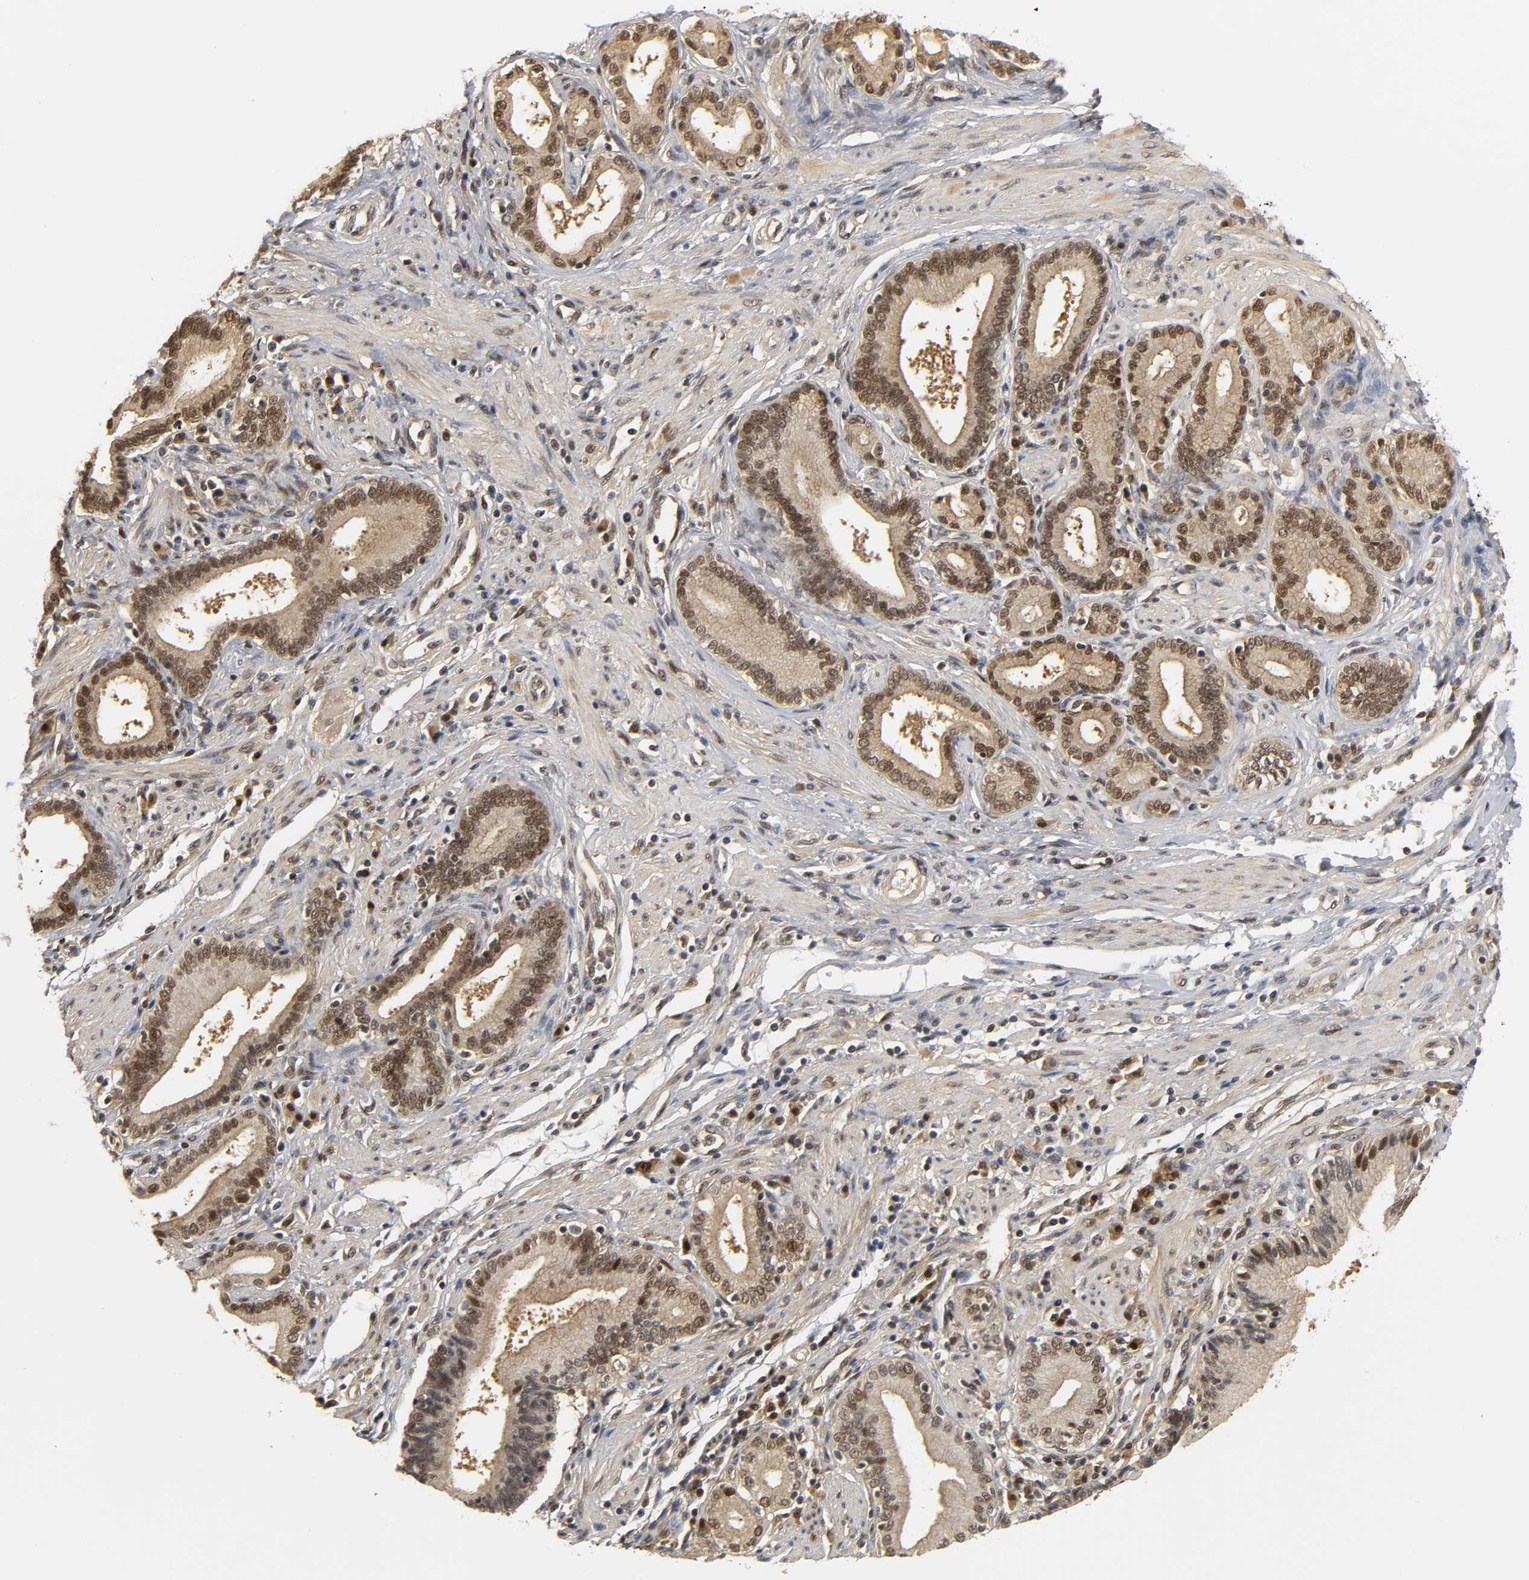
{"staining": {"intensity": "moderate", "quantity": ">75%", "location": "cytoplasmic/membranous,nuclear"}, "tissue": "pancreatic cancer", "cell_type": "Tumor cells", "image_type": "cancer", "snomed": [{"axis": "morphology", "description": "Adenocarcinoma, NOS"}, {"axis": "topography", "description": "Pancreas"}], "caption": "Immunohistochemistry (IHC) staining of pancreatic adenocarcinoma, which displays medium levels of moderate cytoplasmic/membranous and nuclear staining in about >75% of tumor cells indicating moderate cytoplasmic/membranous and nuclear protein positivity. The staining was performed using DAB (3,3'-diaminobenzidine) (brown) for protein detection and nuclei were counterstained in hematoxylin (blue).", "gene": "PARK7", "patient": {"sex": "female", "age": 48}}